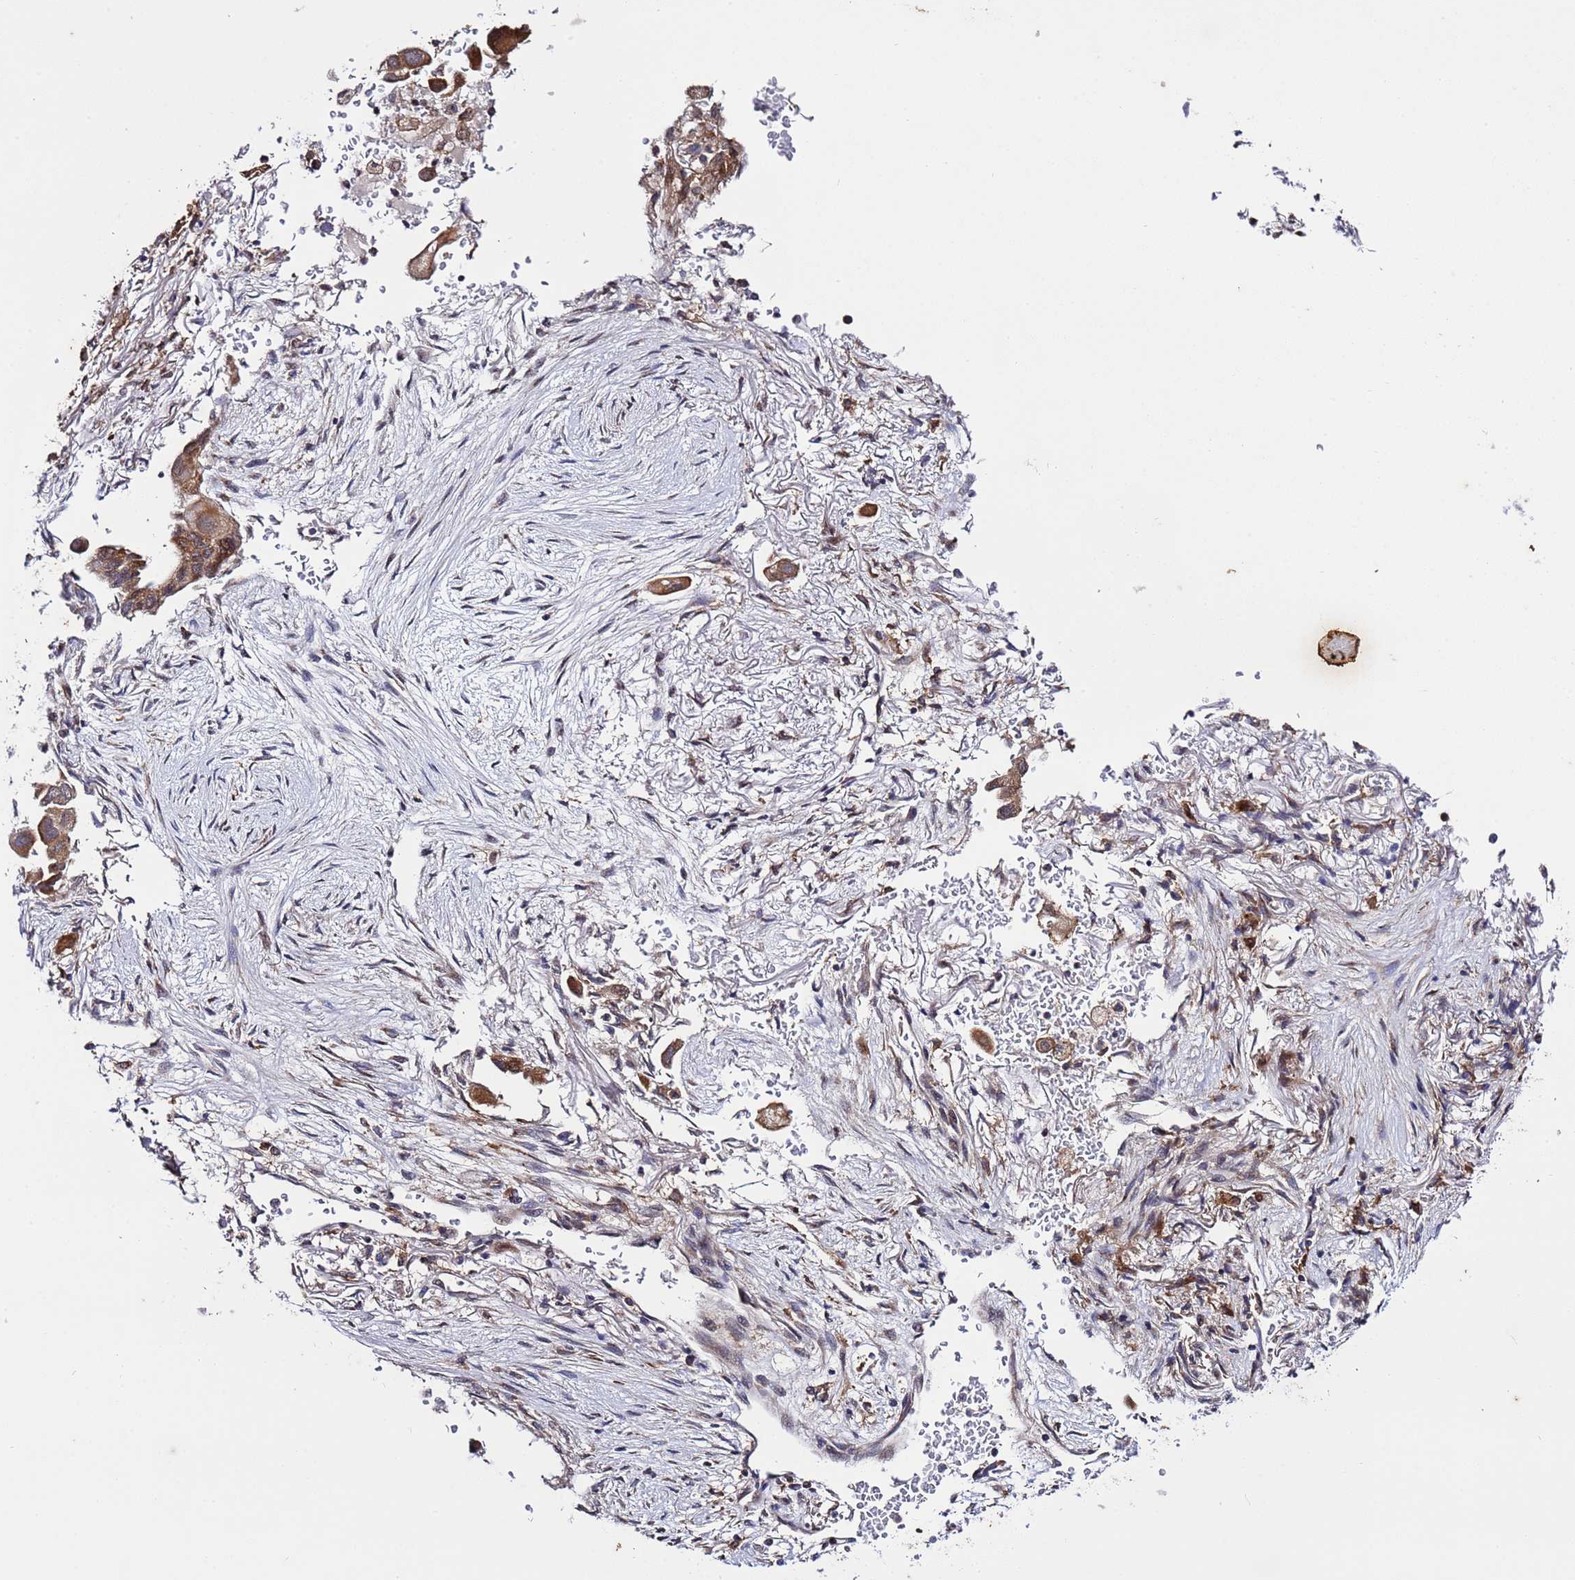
{"staining": {"intensity": "moderate", "quantity": ">75%", "location": "cytoplasmic/membranous"}, "tissue": "lung cancer", "cell_type": "Tumor cells", "image_type": "cancer", "snomed": [{"axis": "morphology", "description": "Adenocarcinoma, NOS"}, {"axis": "topography", "description": "Lung"}], "caption": "Protein staining by immunohistochemistry exhibits moderate cytoplasmic/membranous expression in approximately >75% of tumor cells in adenocarcinoma (lung).", "gene": "TMEM176B", "patient": {"sex": "female", "age": 76}}